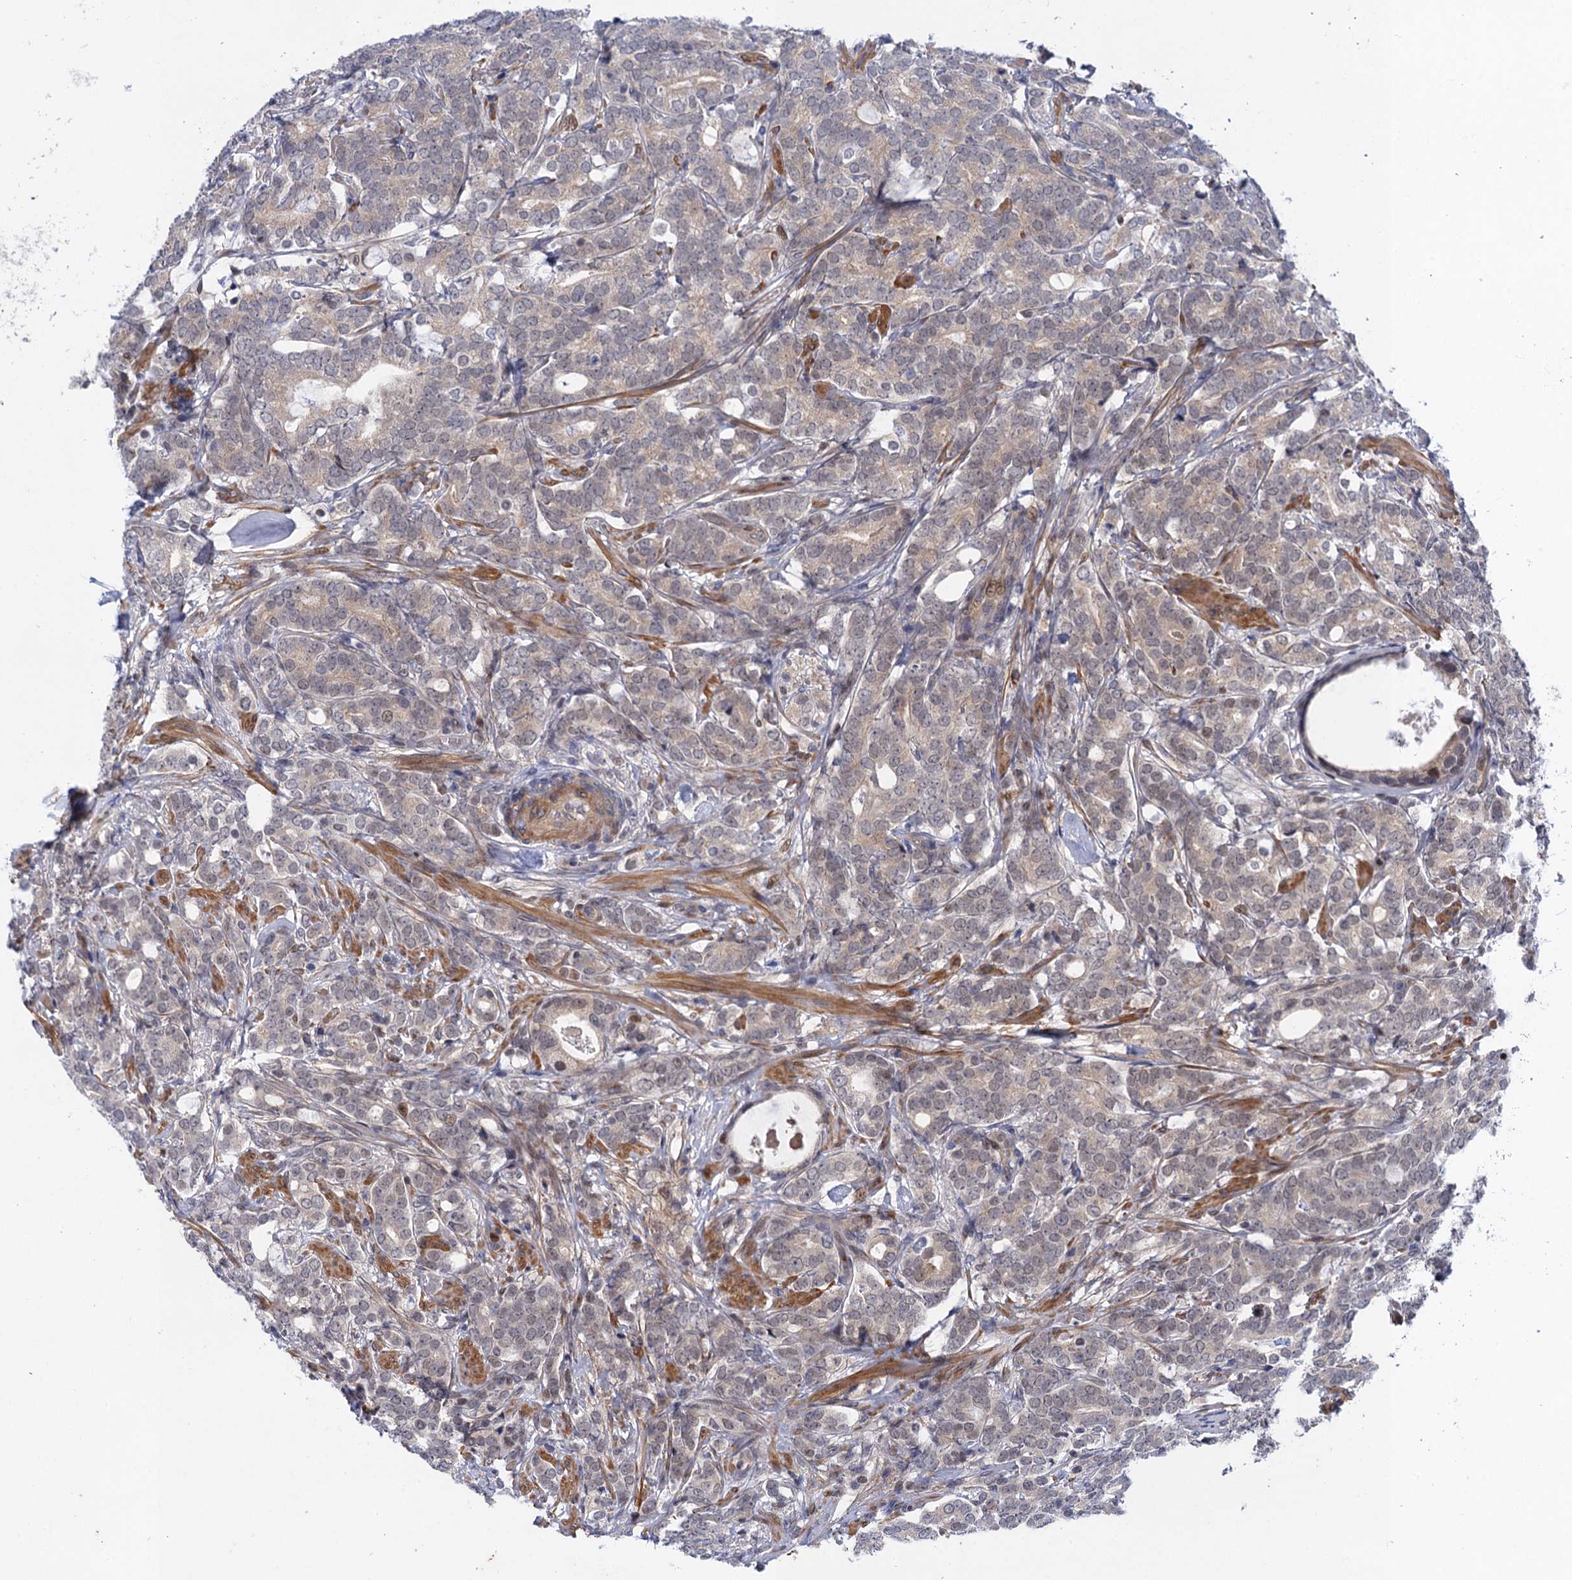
{"staining": {"intensity": "negative", "quantity": "none", "location": "none"}, "tissue": "prostate cancer", "cell_type": "Tumor cells", "image_type": "cancer", "snomed": [{"axis": "morphology", "description": "Adenocarcinoma, Low grade"}, {"axis": "topography", "description": "Prostate"}], "caption": "Prostate cancer (adenocarcinoma (low-grade)) was stained to show a protein in brown. There is no significant staining in tumor cells.", "gene": "NEK8", "patient": {"sex": "male", "age": 71}}